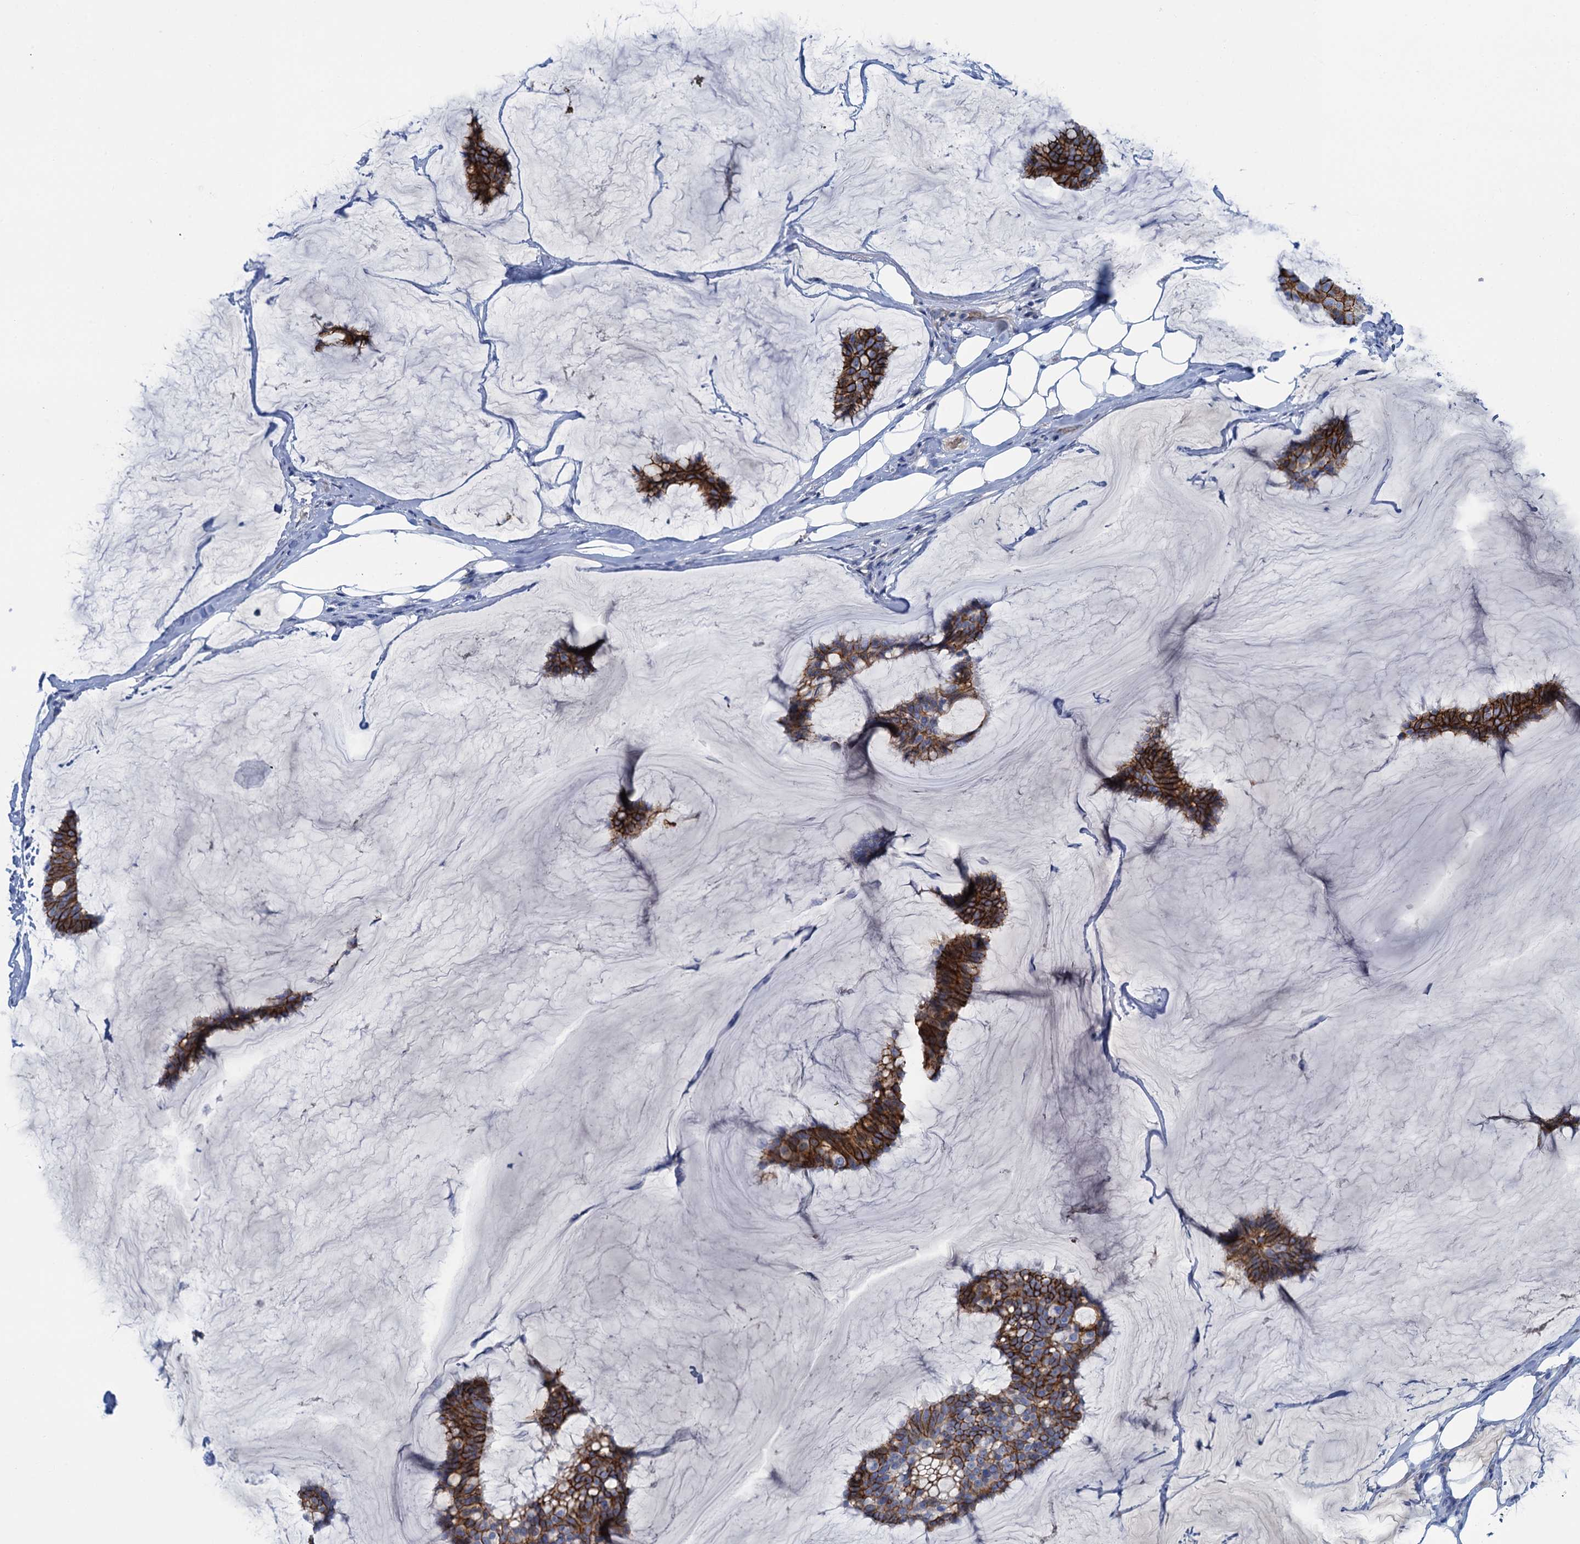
{"staining": {"intensity": "strong", "quantity": ">75%", "location": "cytoplasmic/membranous"}, "tissue": "breast cancer", "cell_type": "Tumor cells", "image_type": "cancer", "snomed": [{"axis": "morphology", "description": "Duct carcinoma"}, {"axis": "topography", "description": "Breast"}], "caption": "Tumor cells reveal strong cytoplasmic/membranous staining in about >75% of cells in breast cancer (infiltrating ductal carcinoma).", "gene": "MYADML2", "patient": {"sex": "female", "age": 93}}